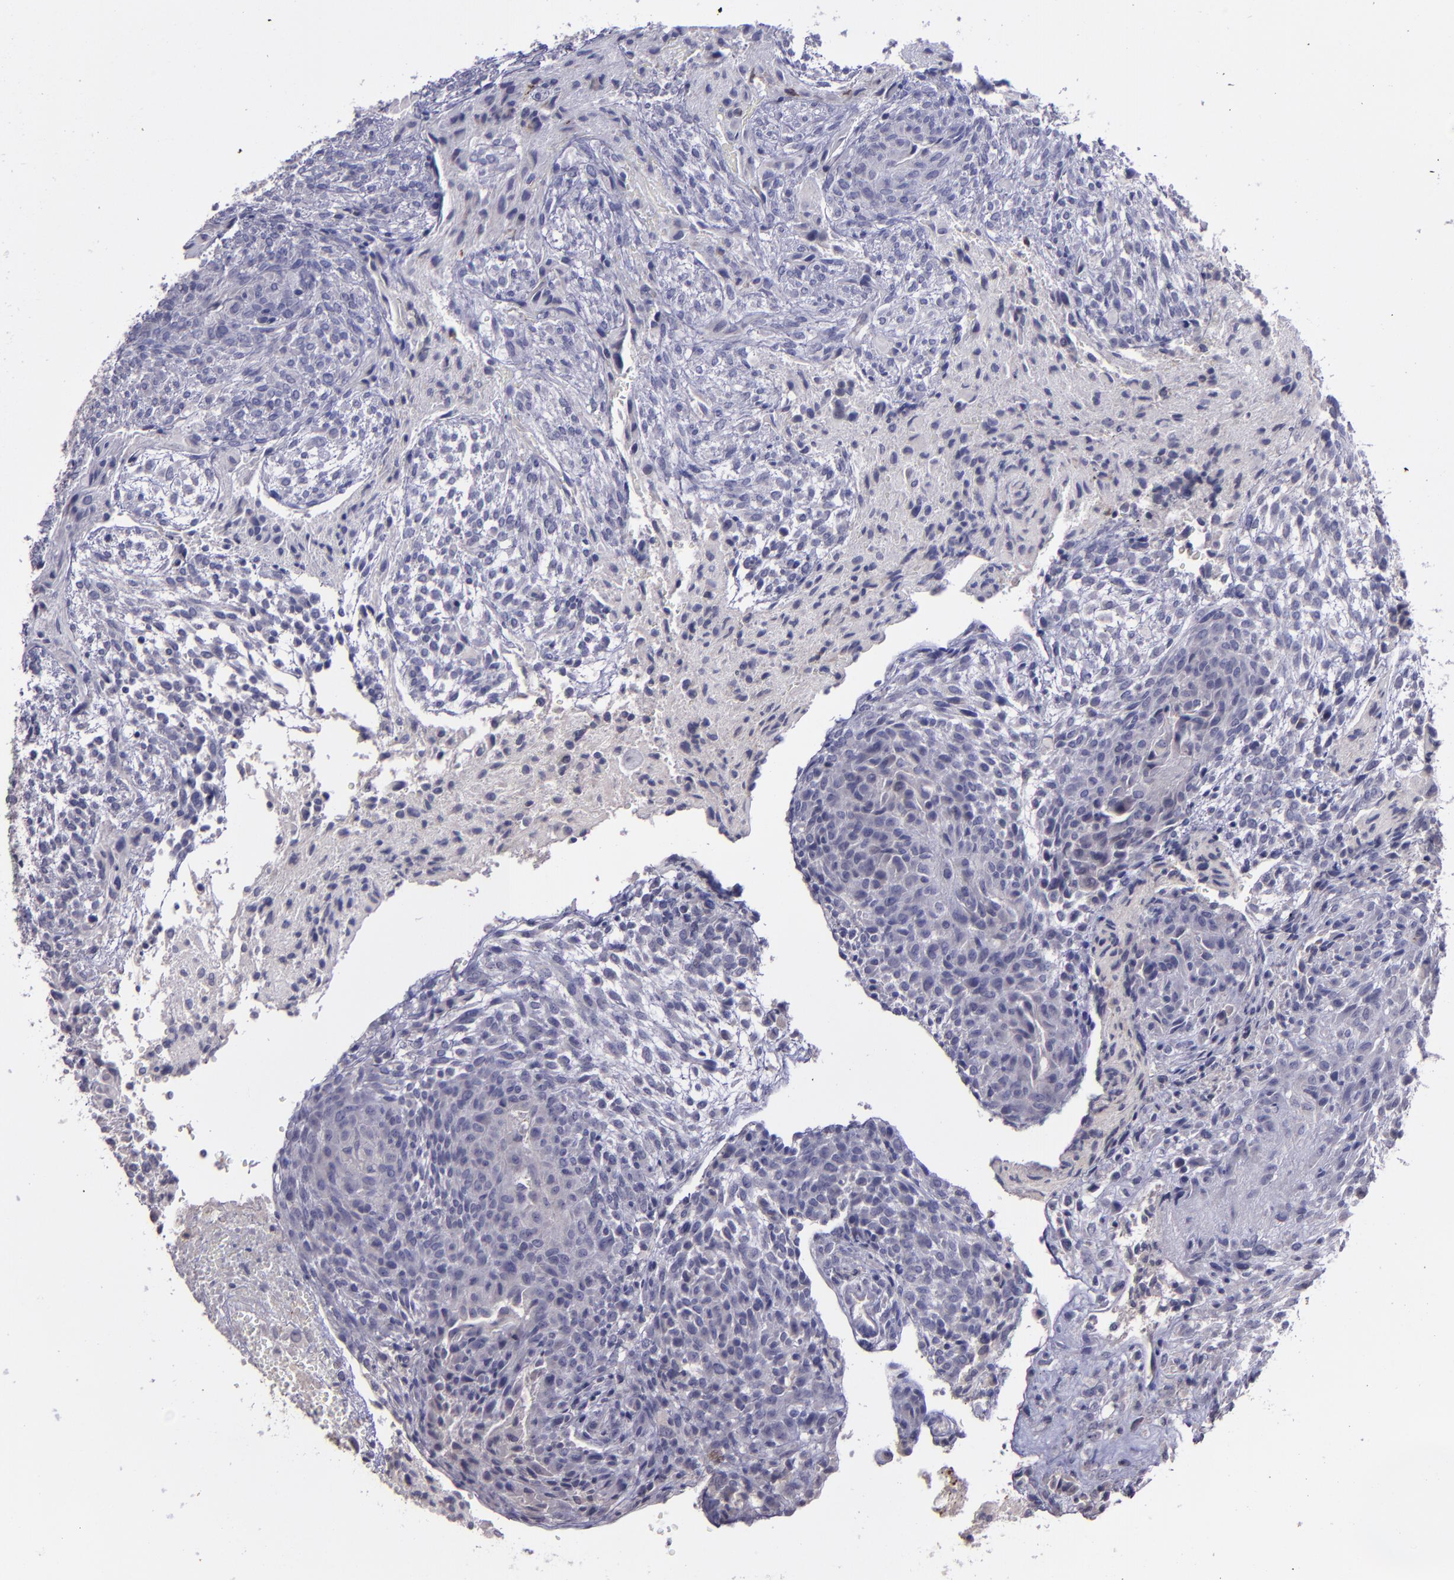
{"staining": {"intensity": "negative", "quantity": "none", "location": "none"}, "tissue": "glioma", "cell_type": "Tumor cells", "image_type": "cancer", "snomed": [{"axis": "morphology", "description": "Glioma, malignant, High grade"}, {"axis": "topography", "description": "Cerebral cortex"}], "caption": "Glioma was stained to show a protein in brown. There is no significant staining in tumor cells.", "gene": "MASP1", "patient": {"sex": "female", "age": 55}}